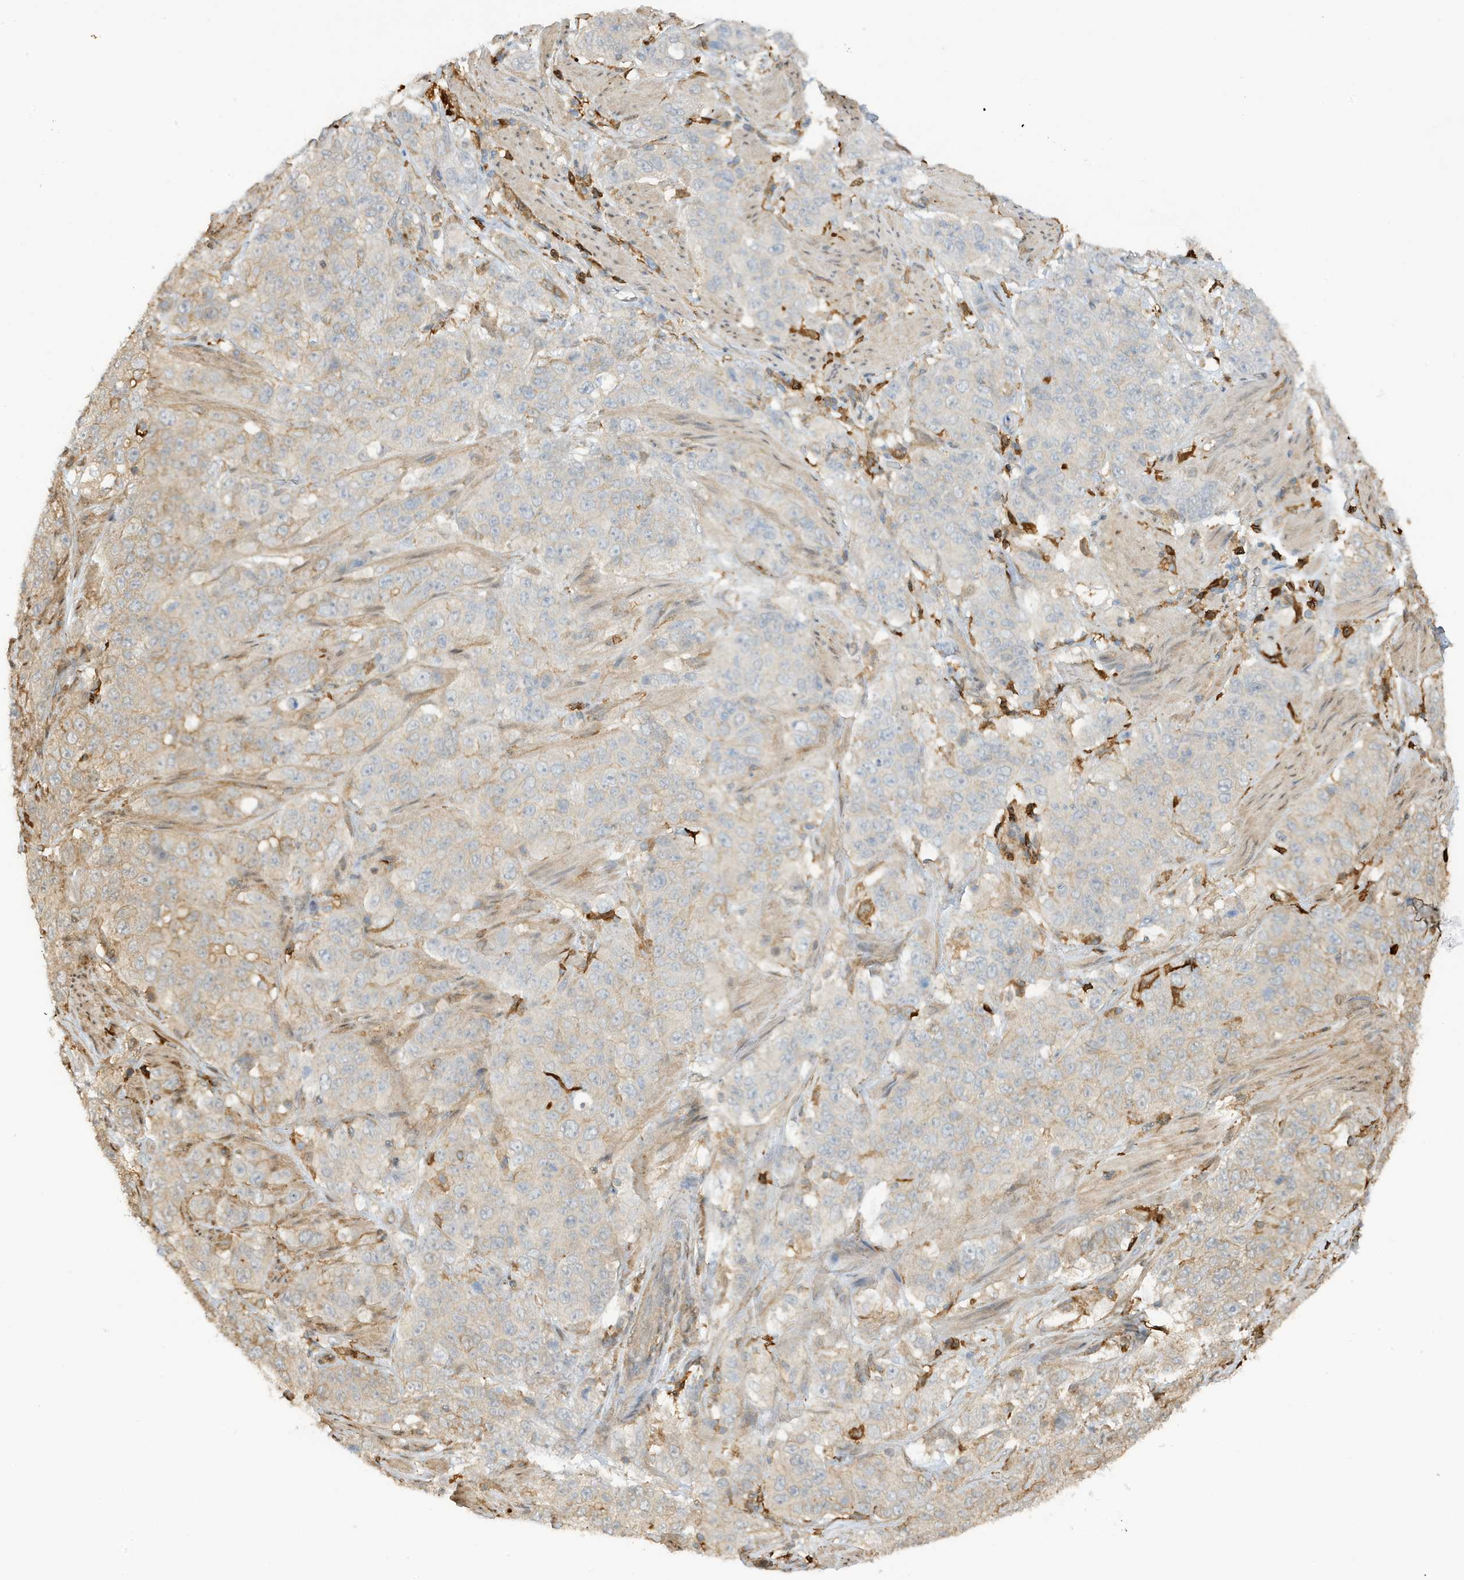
{"staining": {"intensity": "weak", "quantity": "<25%", "location": "cytoplasmic/membranous"}, "tissue": "stomach cancer", "cell_type": "Tumor cells", "image_type": "cancer", "snomed": [{"axis": "morphology", "description": "Adenocarcinoma, NOS"}, {"axis": "topography", "description": "Stomach"}], "caption": "Immunohistochemistry (IHC) histopathology image of neoplastic tissue: human adenocarcinoma (stomach) stained with DAB reveals no significant protein expression in tumor cells. (DAB immunohistochemistry with hematoxylin counter stain).", "gene": "PHACTR2", "patient": {"sex": "male", "age": 48}}